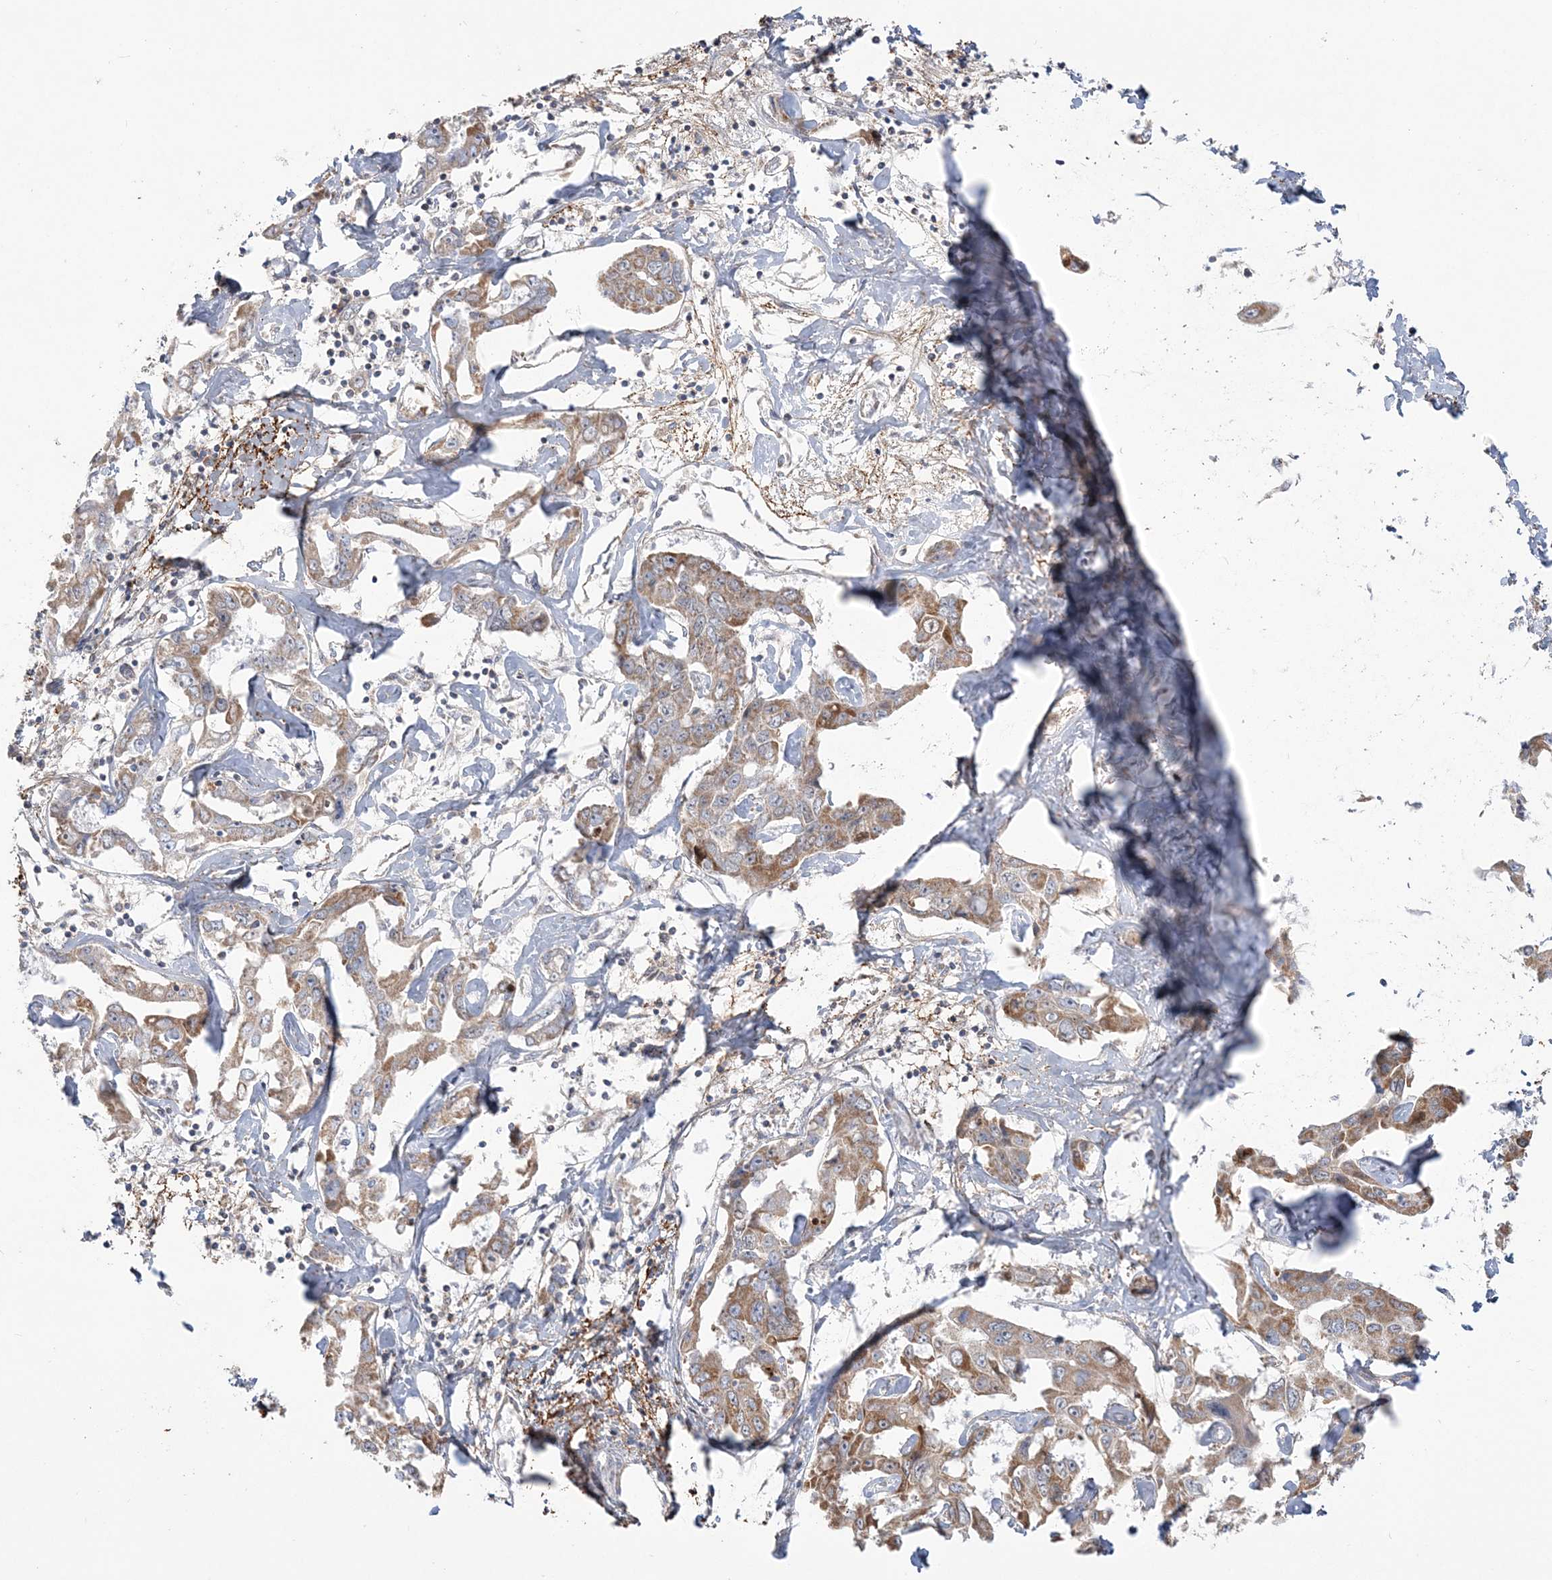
{"staining": {"intensity": "moderate", "quantity": ">75%", "location": "cytoplasmic/membranous"}, "tissue": "liver cancer", "cell_type": "Tumor cells", "image_type": "cancer", "snomed": [{"axis": "morphology", "description": "Cholangiocarcinoma"}, {"axis": "topography", "description": "Liver"}], "caption": "Cholangiocarcinoma (liver) stained for a protein (brown) reveals moderate cytoplasmic/membranous positive staining in about >75% of tumor cells.", "gene": "SCLT1", "patient": {"sex": "male", "age": 59}}